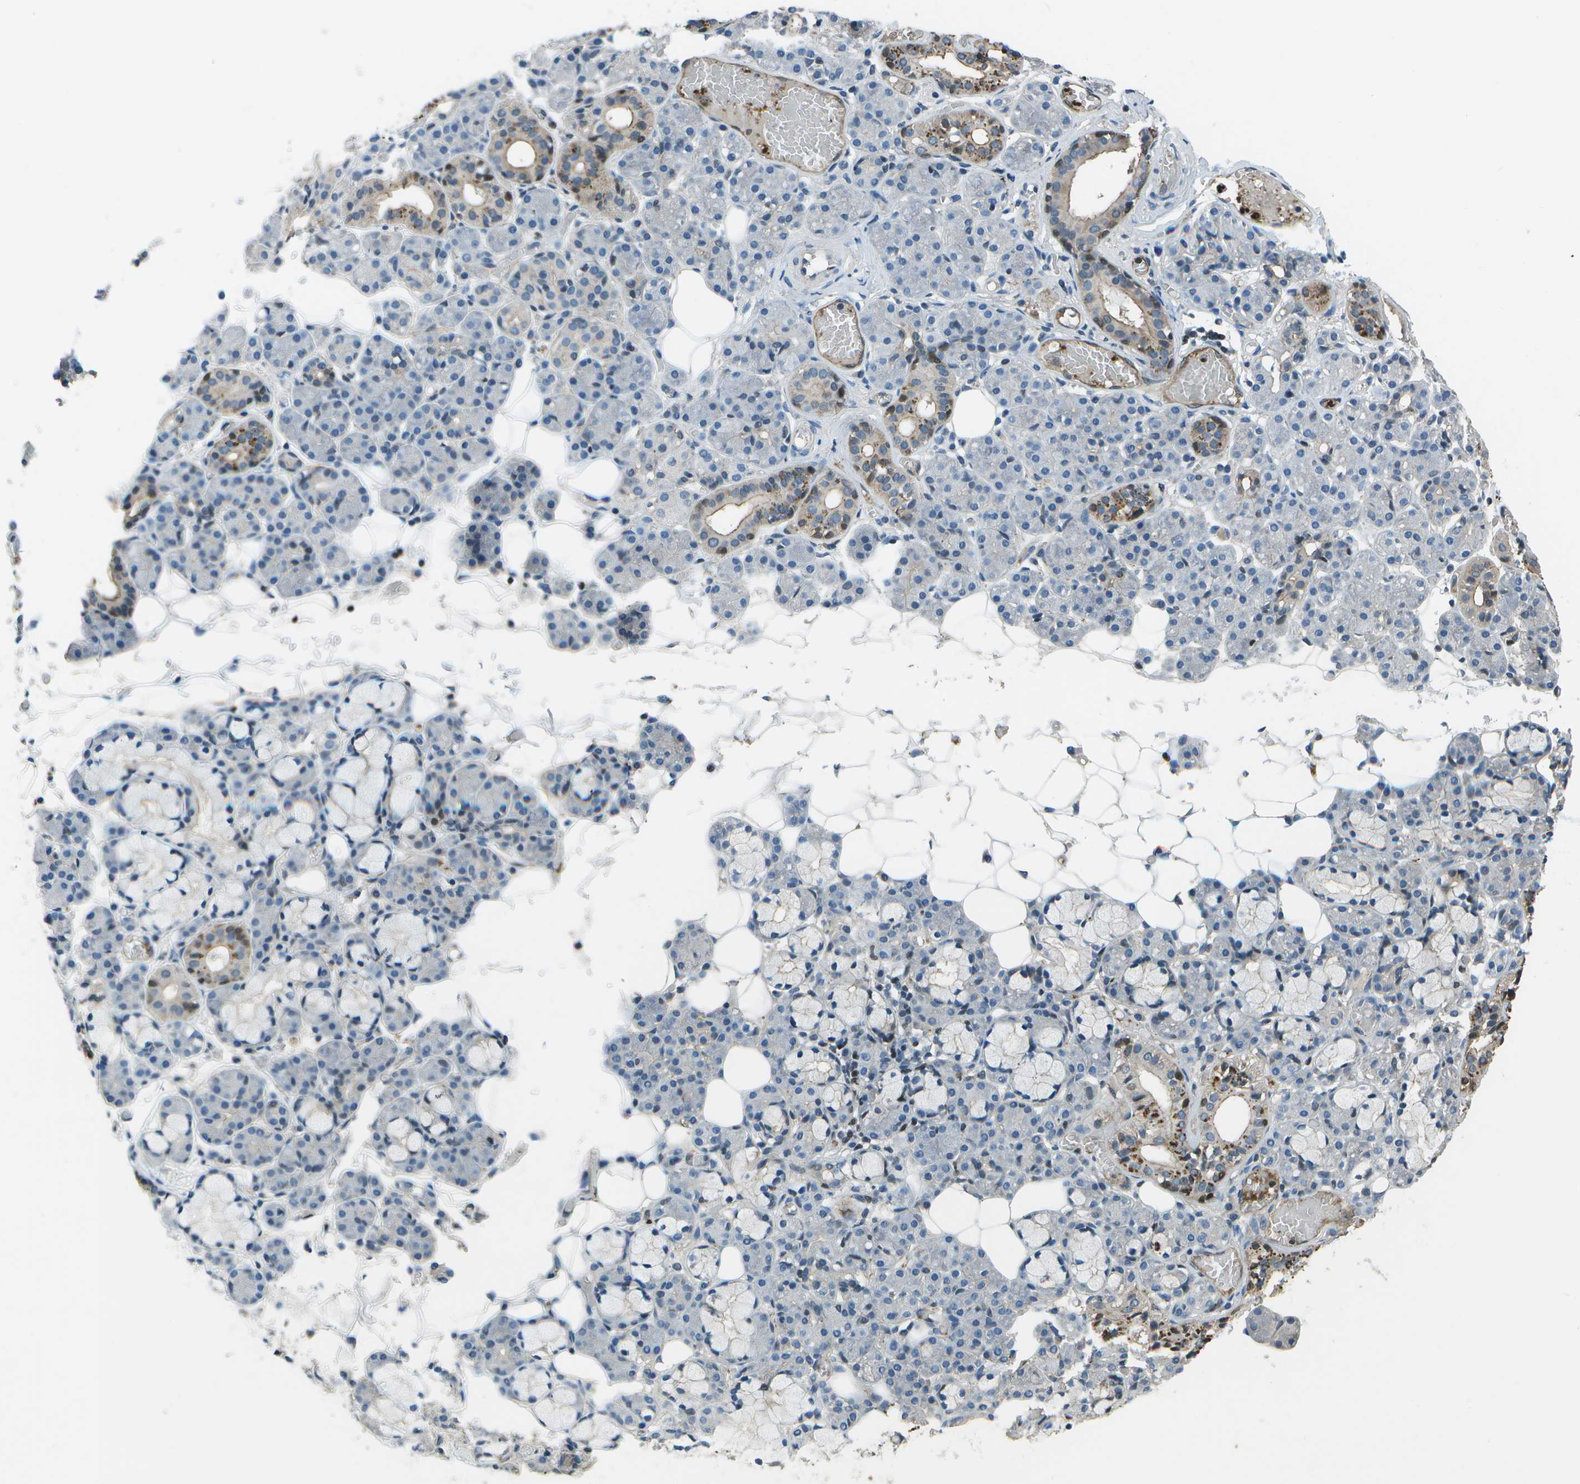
{"staining": {"intensity": "moderate", "quantity": "<25%", "location": "cytoplasmic/membranous"}, "tissue": "salivary gland", "cell_type": "Glandular cells", "image_type": "normal", "snomed": [{"axis": "morphology", "description": "Normal tissue, NOS"}, {"axis": "topography", "description": "Salivary gland"}], "caption": "A low amount of moderate cytoplasmic/membranous expression is identified in approximately <25% of glandular cells in unremarkable salivary gland. Nuclei are stained in blue.", "gene": "PDLIM1", "patient": {"sex": "male", "age": 63}}